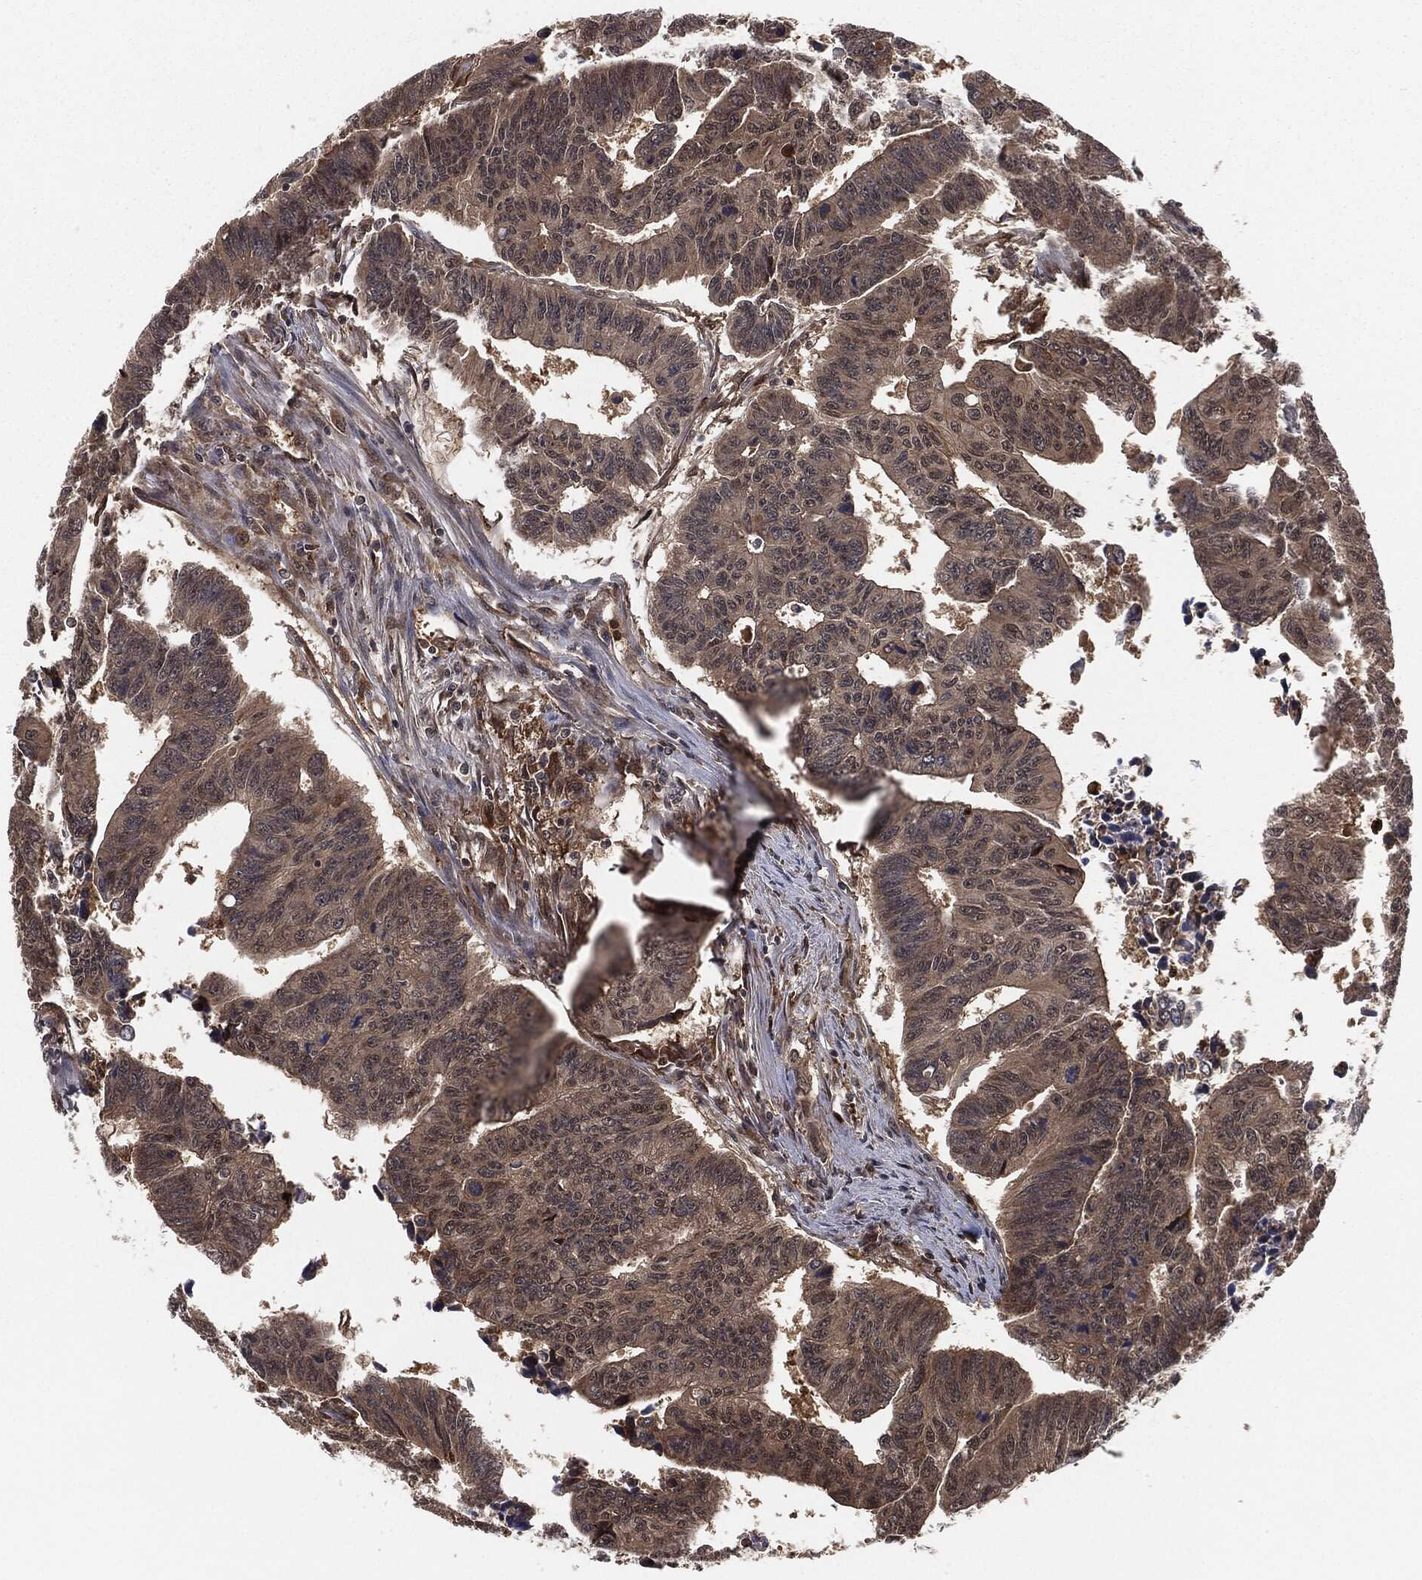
{"staining": {"intensity": "negative", "quantity": "none", "location": "none"}, "tissue": "colorectal cancer", "cell_type": "Tumor cells", "image_type": "cancer", "snomed": [{"axis": "morphology", "description": "Adenocarcinoma, NOS"}, {"axis": "topography", "description": "Rectum"}], "caption": "Immunohistochemical staining of adenocarcinoma (colorectal) exhibits no significant positivity in tumor cells.", "gene": "CAPRIN2", "patient": {"sex": "female", "age": 85}}